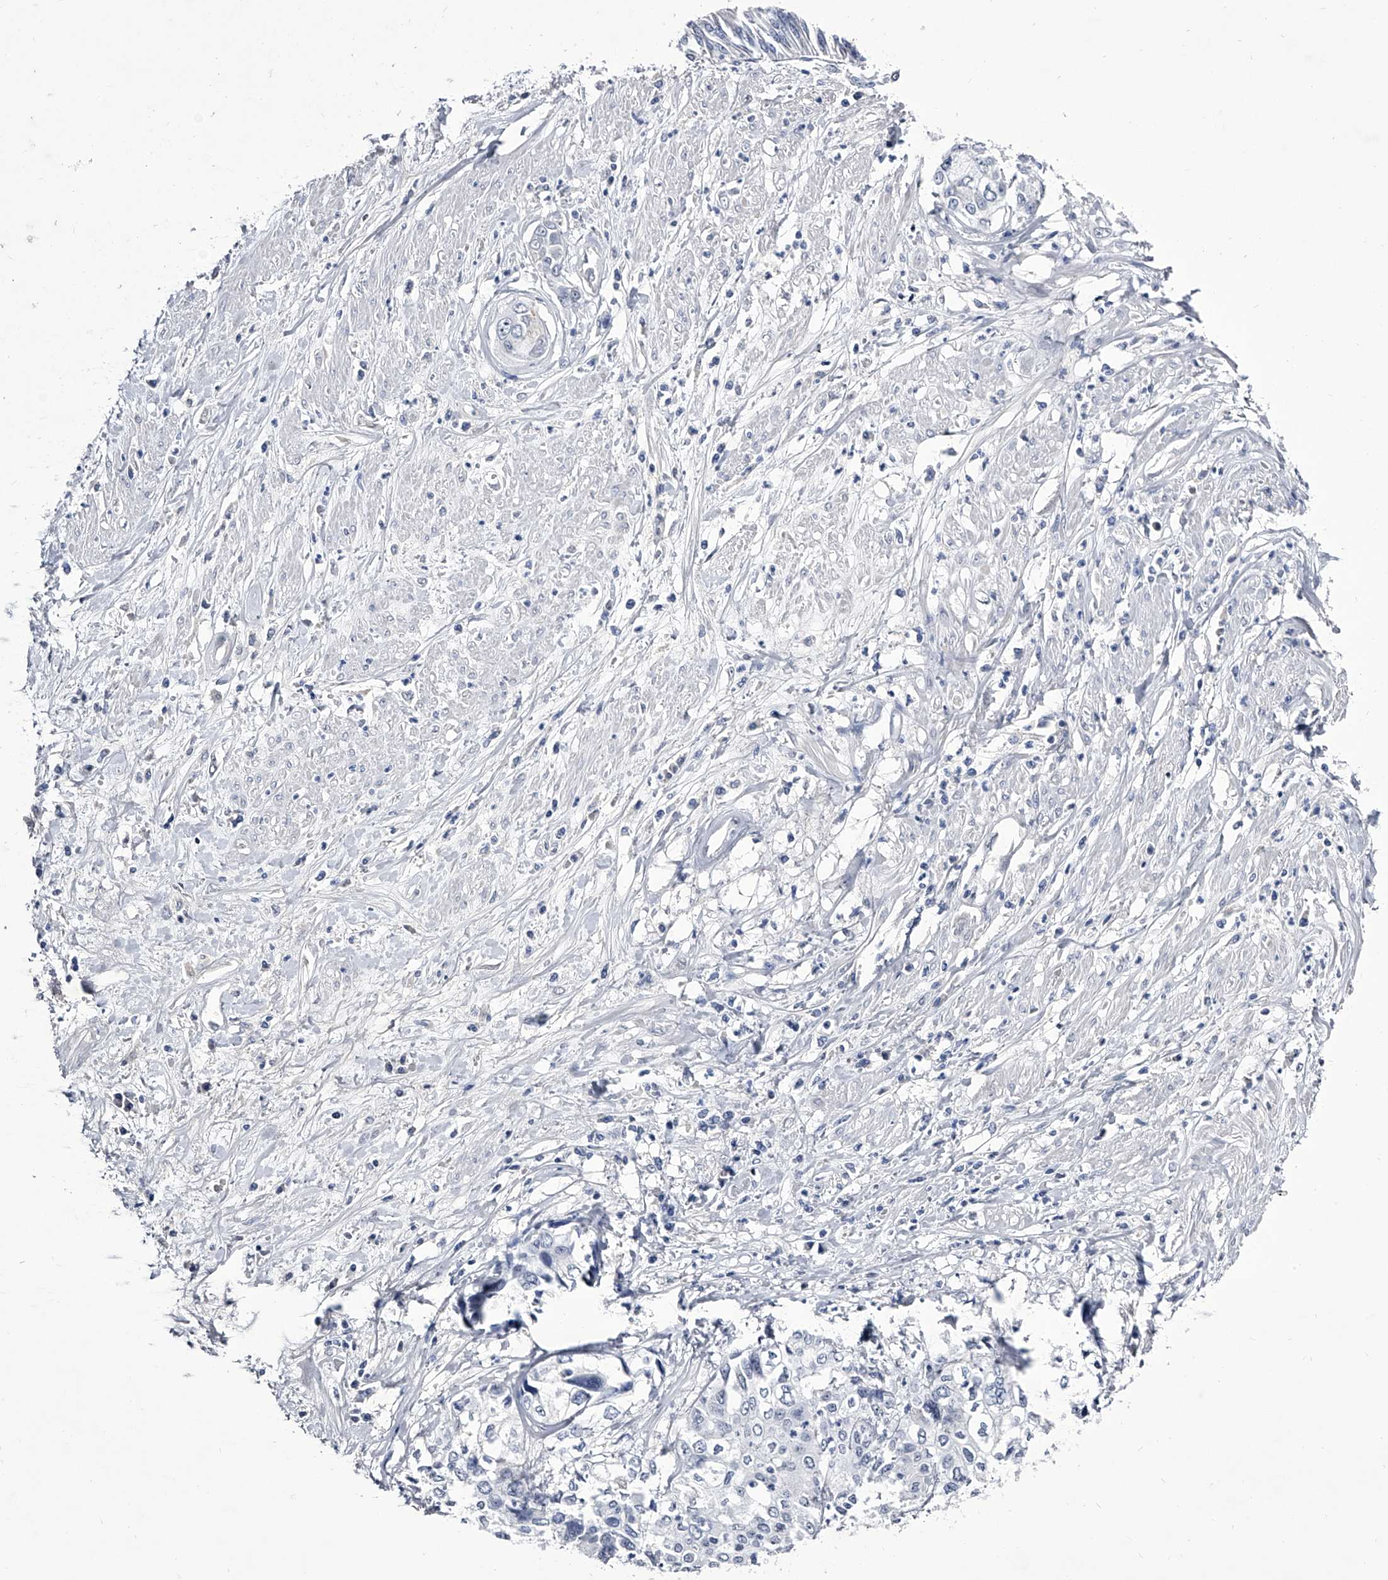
{"staining": {"intensity": "negative", "quantity": "none", "location": "none"}, "tissue": "cervical cancer", "cell_type": "Tumor cells", "image_type": "cancer", "snomed": [{"axis": "morphology", "description": "Squamous cell carcinoma, NOS"}, {"axis": "topography", "description": "Cervix"}], "caption": "This histopathology image is of squamous cell carcinoma (cervical) stained with IHC to label a protein in brown with the nuclei are counter-stained blue. There is no positivity in tumor cells.", "gene": "CRISP2", "patient": {"sex": "female", "age": 31}}